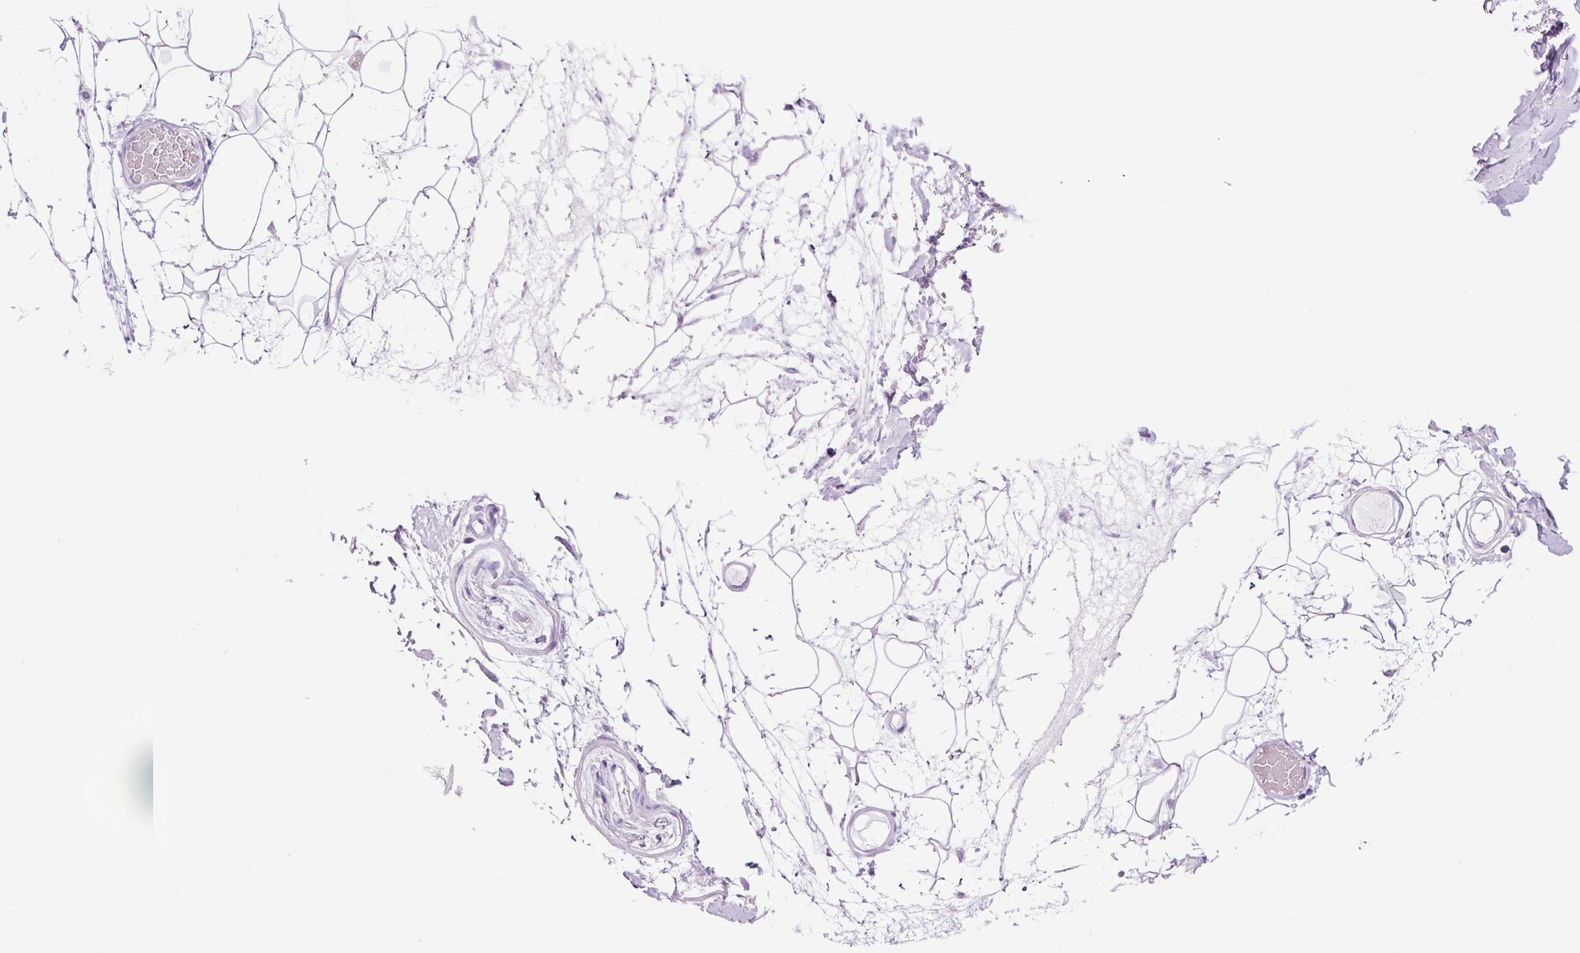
{"staining": {"intensity": "negative", "quantity": "none", "location": "none"}, "tissue": "adipose tissue", "cell_type": "Adipocytes", "image_type": "normal", "snomed": [{"axis": "morphology", "description": "Normal tissue, NOS"}, {"axis": "topography", "description": "Vulva"}, {"axis": "topography", "description": "Peripheral nerve tissue"}], "caption": "DAB immunohistochemical staining of unremarkable adipose tissue reveals no significant expression in adipocytes.", "gene": "ADSS1", "patient": {"sex": "female", "age": 68}}